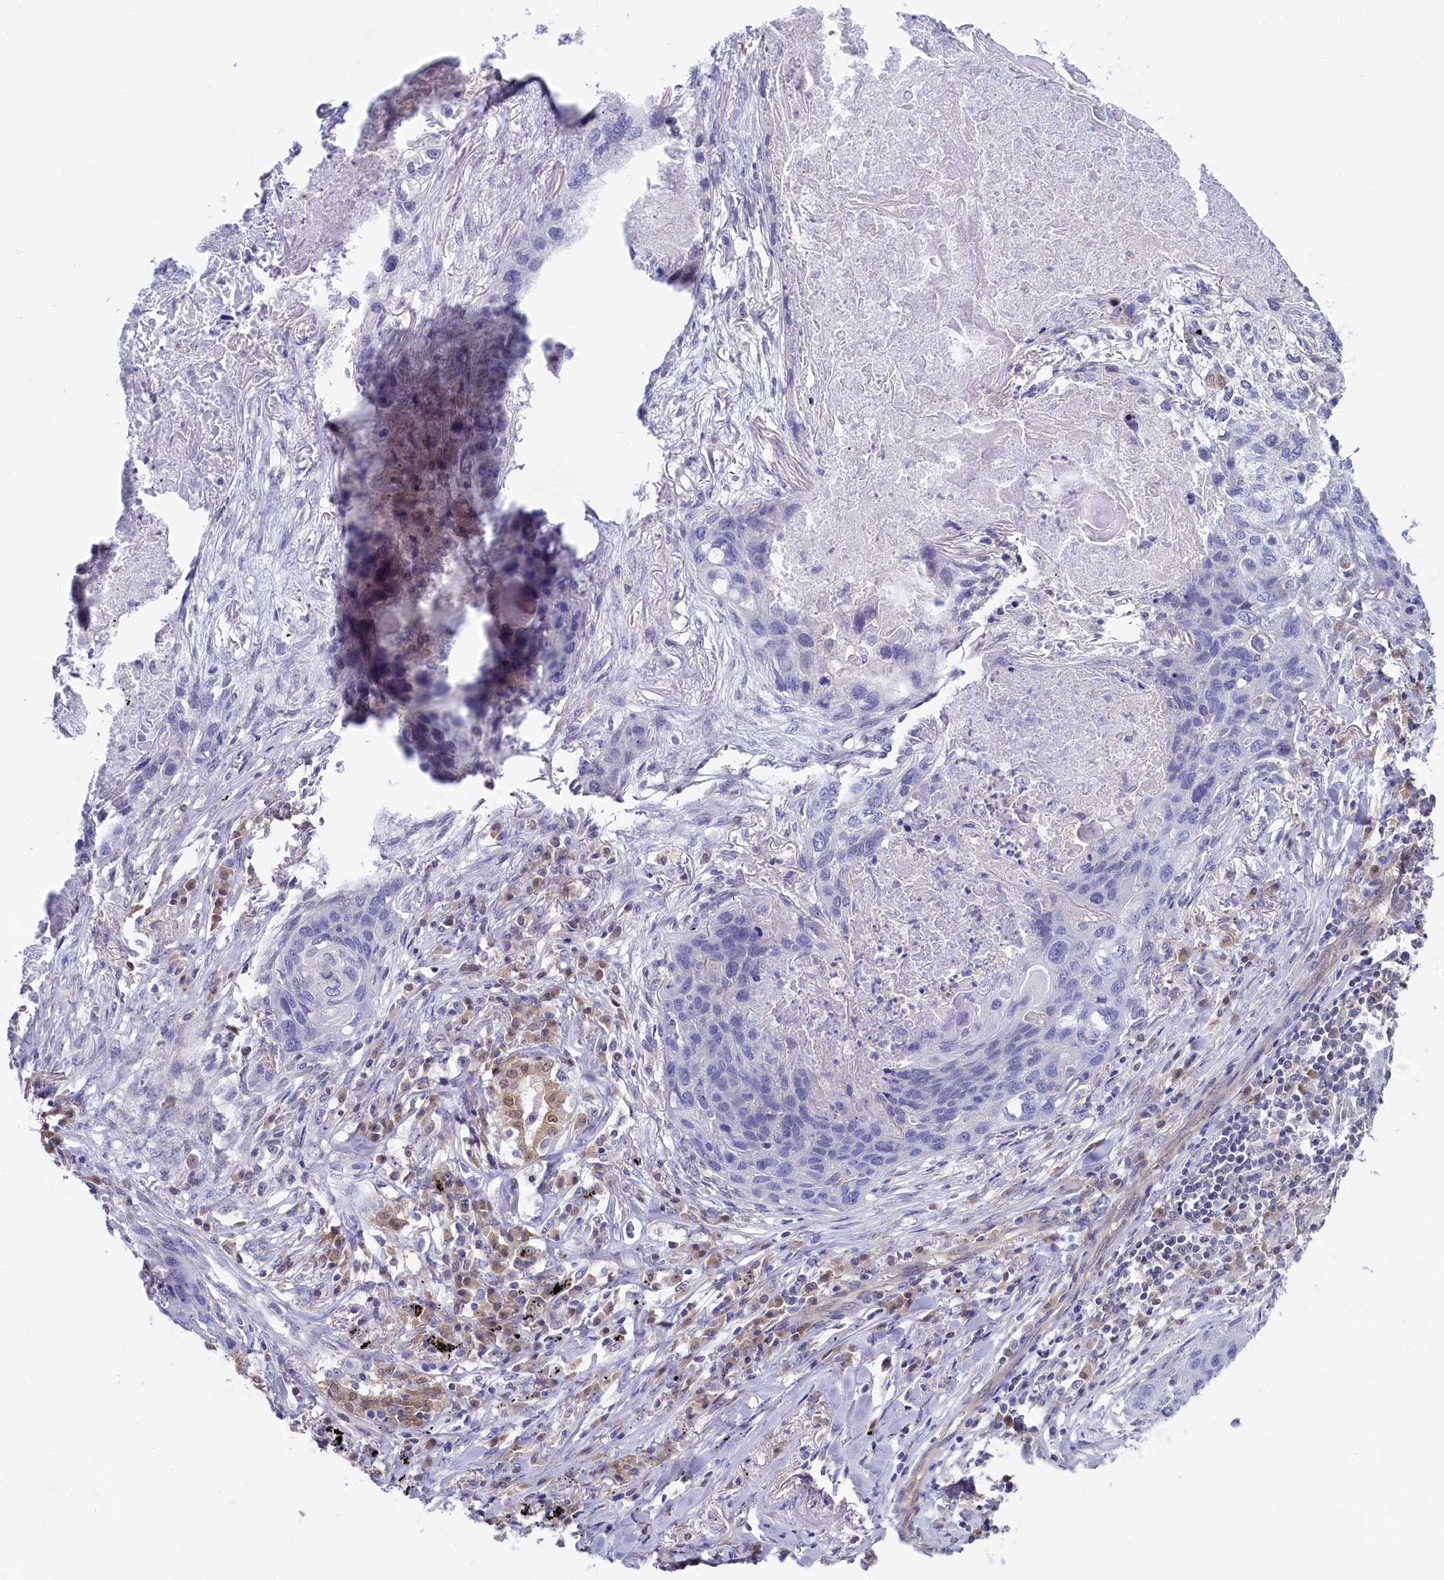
{"staining": {"intensity": "negative", "quantity": "none", "location": "none"}, "tissue": "lung cancer", "cell_type": "Tumor cells", "image_type": "cancer", "snomed": [{"axis": "morphology", "description": "Squamous cell carcinoma, NOS"}, {"axis": "topography", "description": "Lung"}], "caption": "Immunohistochemistry (IHC) histopathology image of neoplastic tissue: lung cancer (squamous cell carcinoma) stained with DAB exhibits no significant protein staining in tumor cells. (IHC, brightfield microscopy, high magnification).", "gene": "C11orf54", "patient": {"sex": "female", "age": 63}}